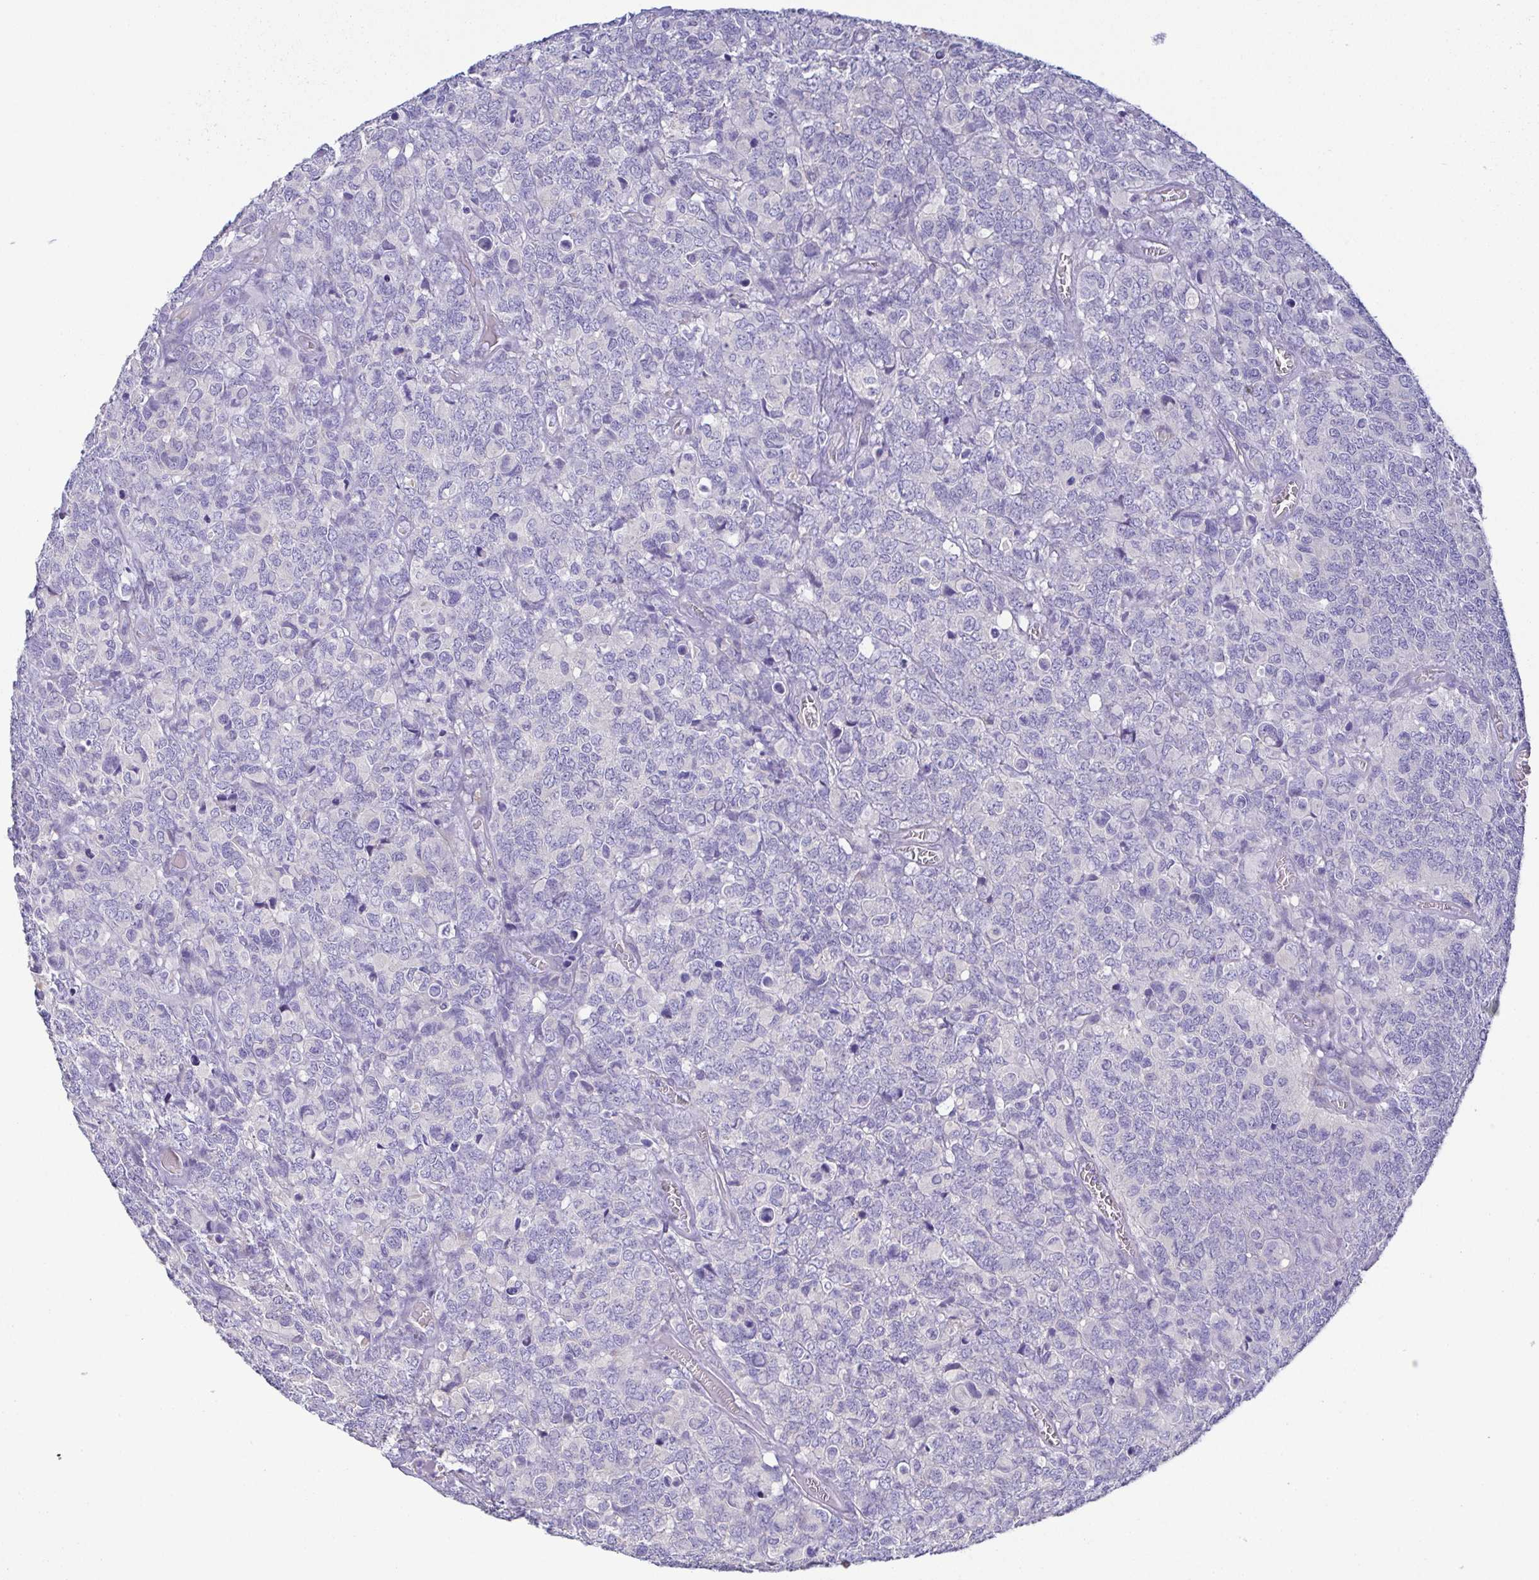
{"staining": {"intensity": "negative", "quantity": "none", "location": "none"}, "tissue": "glioma", "cell_type": "Tumor cells", "image_type": "cancer", "snomed": [{"axis": "morphology", "description": "Glioma, malignant, High grade"}, {"axis": "topography", "description": "Brain"}], "caption": "The immunohistochemistry (IHC) image has no significant positivity in tumor cells of malignant glioma (high-grade) tissue. (Stains: DAB (3,3'-diaminobenzidine) immunohistochemistry (IHC) with hematoxylin counter stain, Microscopy: brightfield microscopy at high magnification).", "gene": "PKDREJ", "patient": {"sex": "male", "age": 39}}